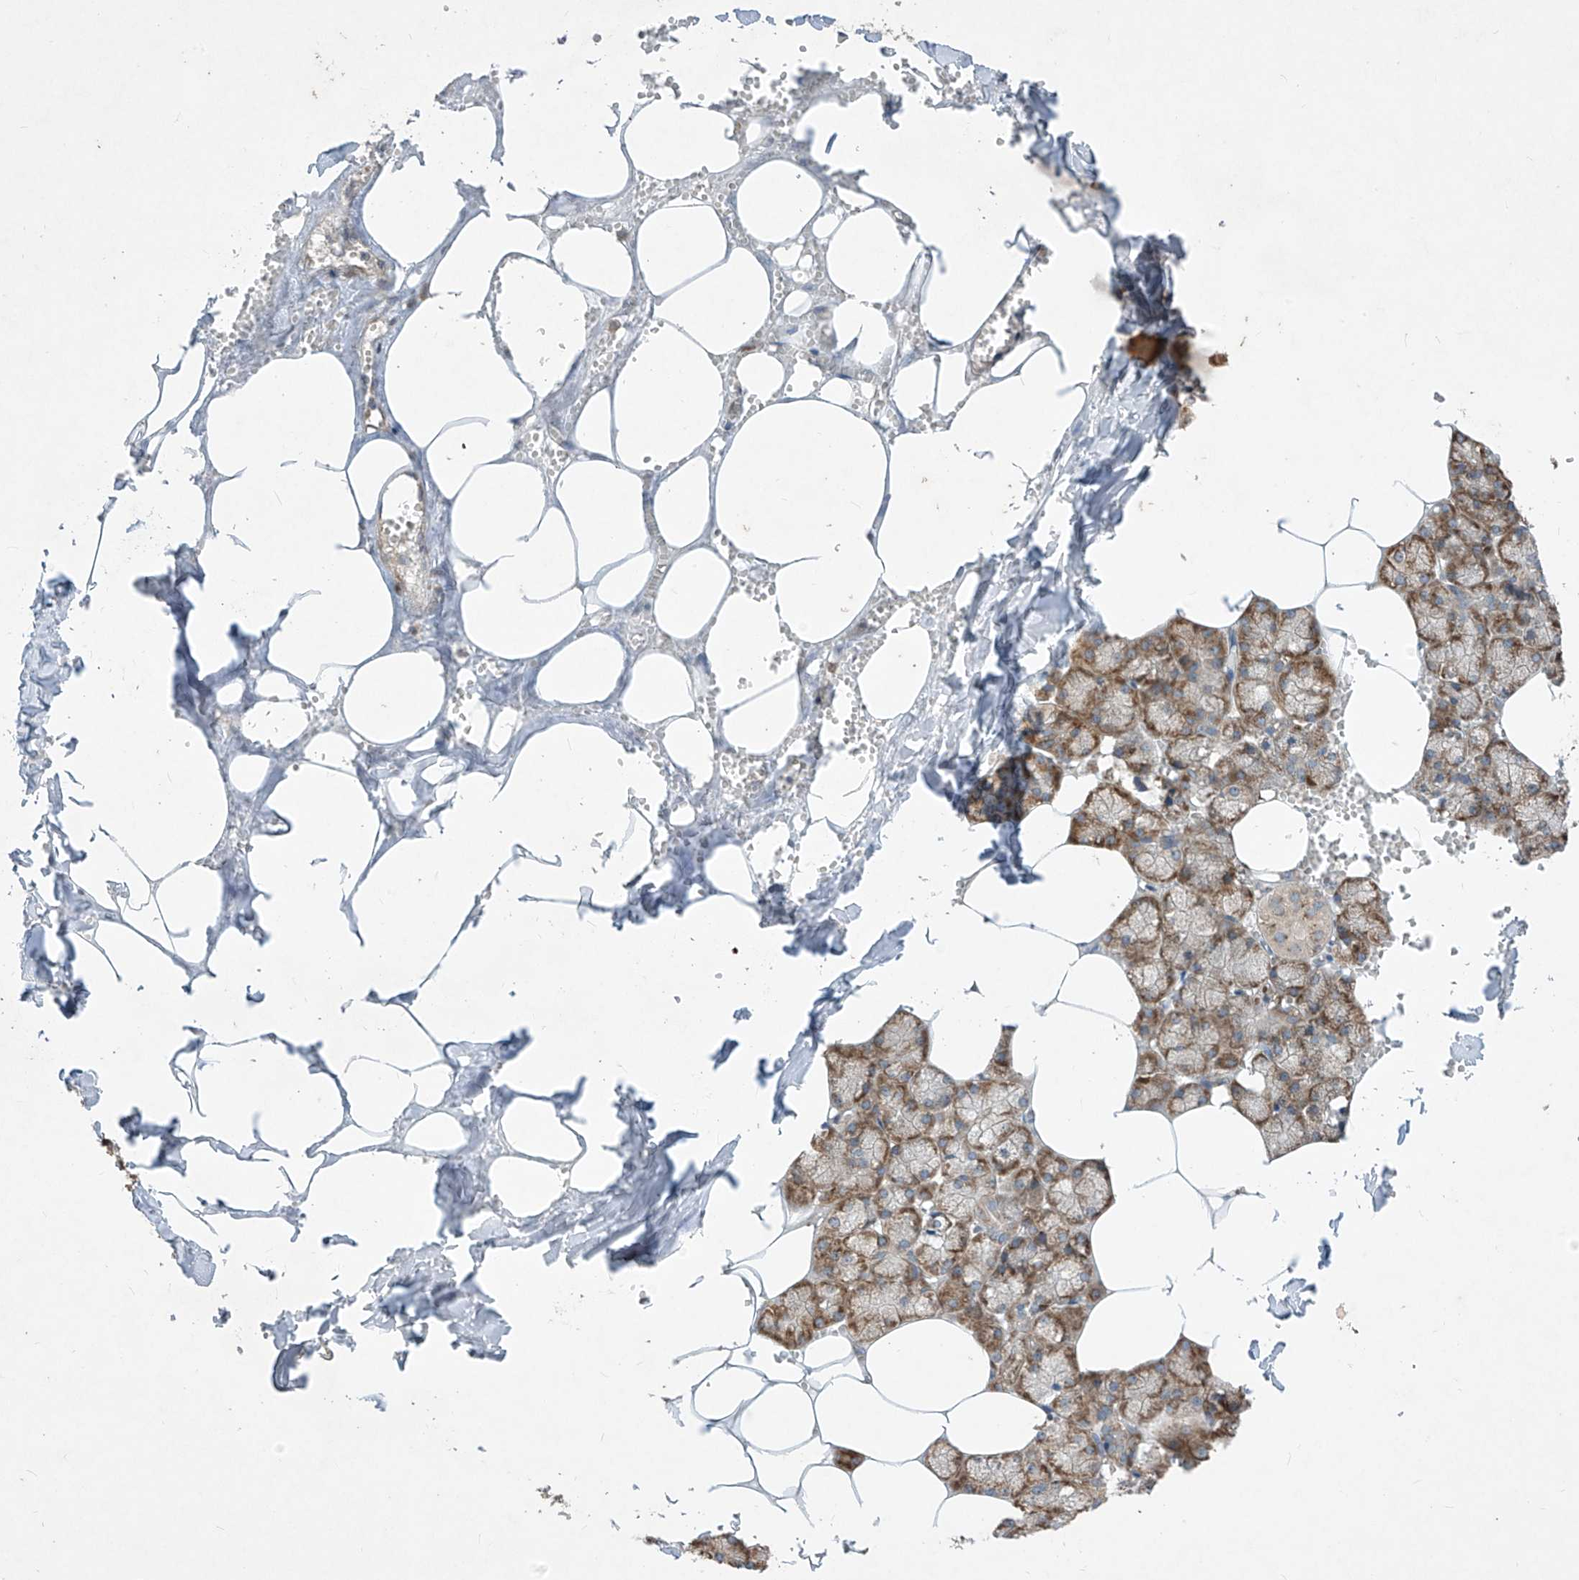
{"staining": {"intensity": "moderate", "quantity": ">75%", "location": "cytoplasmic/membranous"}, "tissue": "salivary gland", "cell_type": "Glandular cells", "image_type": "normal", "snomed": [{"axis": "morphology", "description": "Normal tissue, NOS"}, {"axis": "topography", "description": "Salivary gland"}], "caption": "Immunohistochemical staining of benign human salivary gland reveals >75% levels of moderate cytoplasmic/membranous protein staining in about >75% of glandular cells.", "gene": "RPL34", "patient": {"sex": "male", "age": 62}}